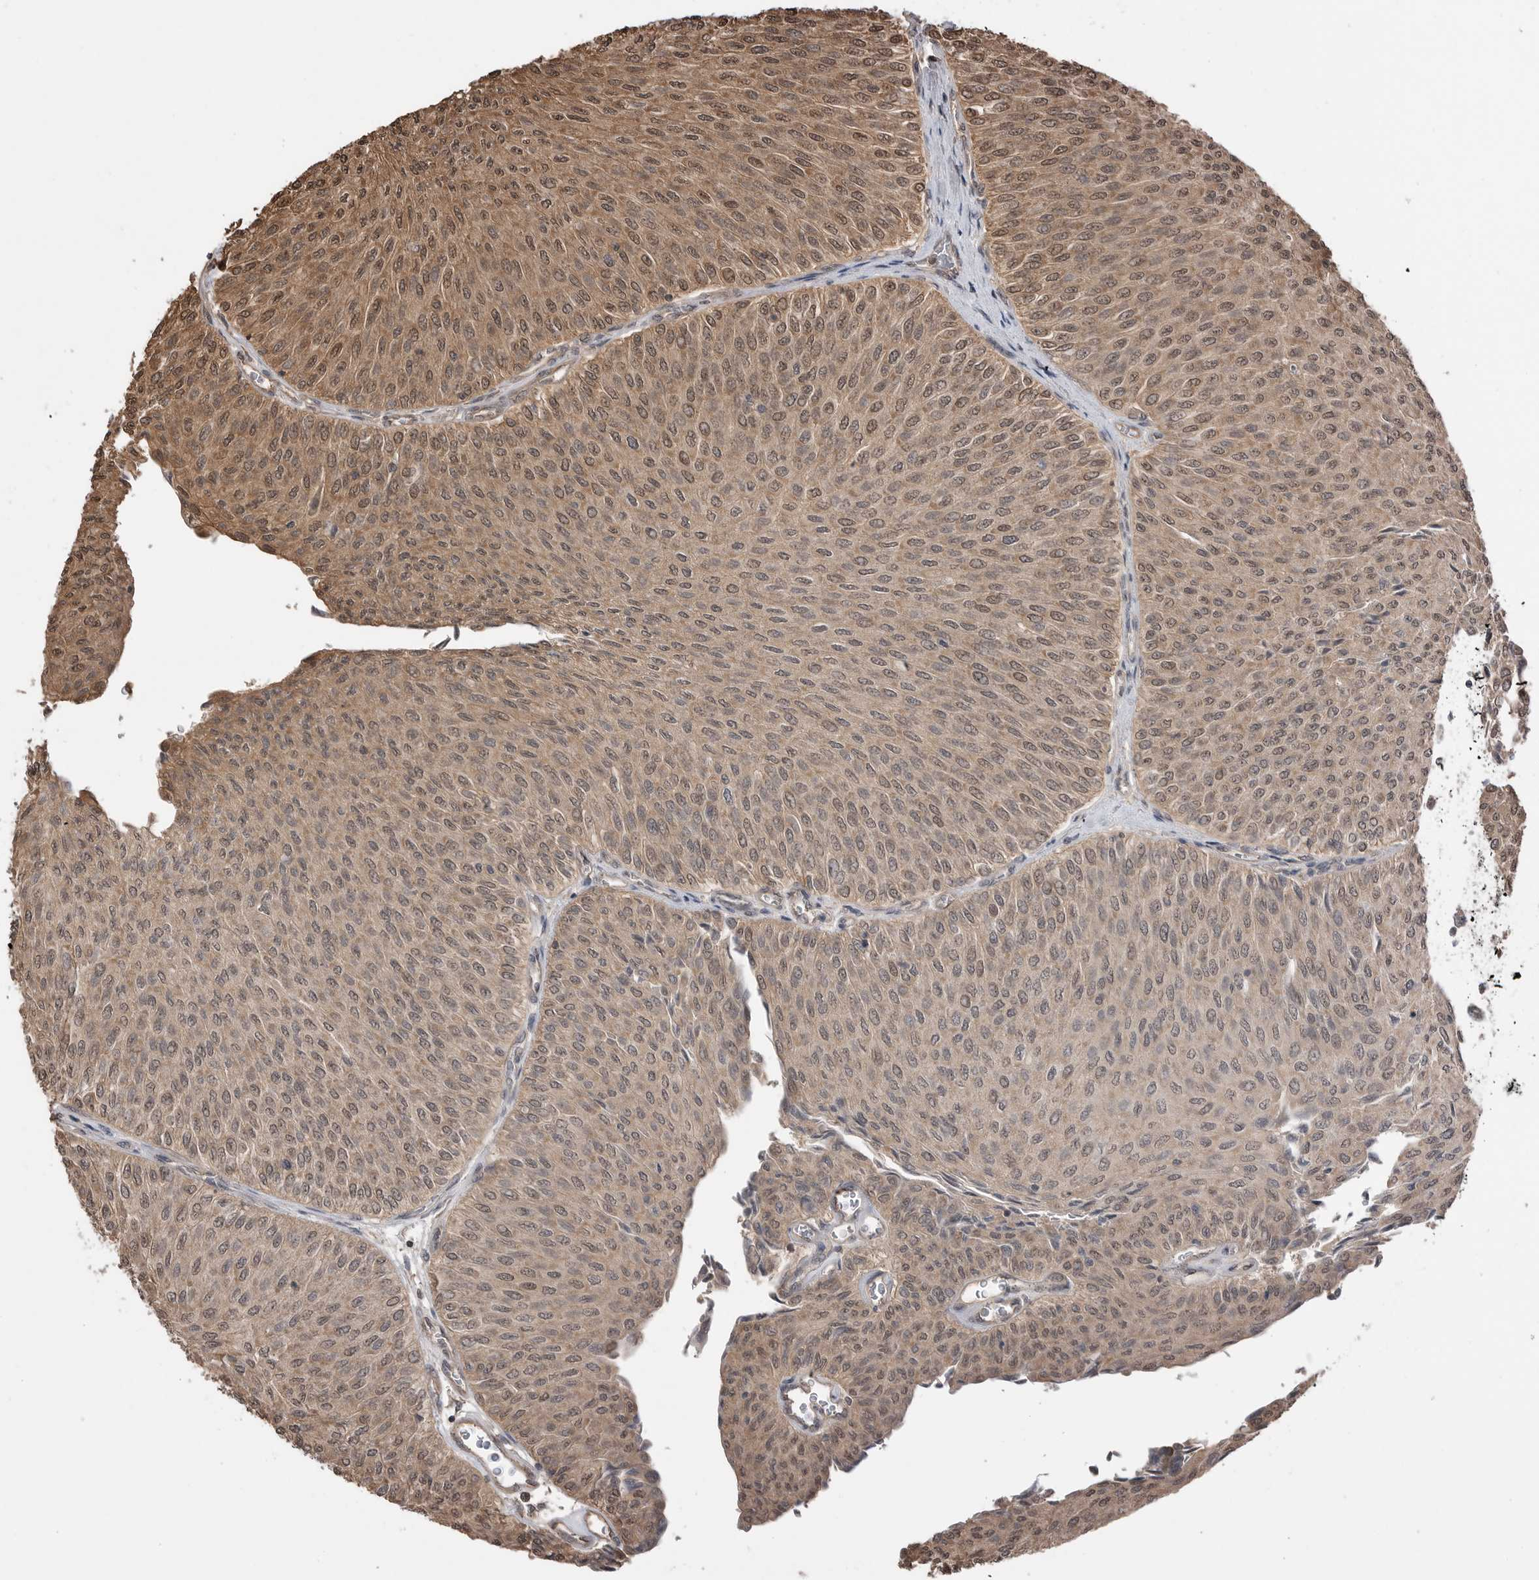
{"staining": {"intensity": "moderate", "quantity": ">75%", "location": "cytoplasmic/membranous,nuclear"}, "tissue": "urothelial cancer", "cell_type": "Tumor cells", "image_type": "cancer", "snomed": [{"axis": "morphology", "description": "Urothelial carcinoma, Low grade"}, {"axis": "topography", "description": "Urinary bladder"}], "caption": "The micrograph shows immunohistochemical staining of urothelial cancer. There is moderate cytoplasmic/membranous and nuclear staining is present in approximately >75% of tumor cells.", "gene": "PEAK1", "patient": {"sex": "male", "age": 78}}